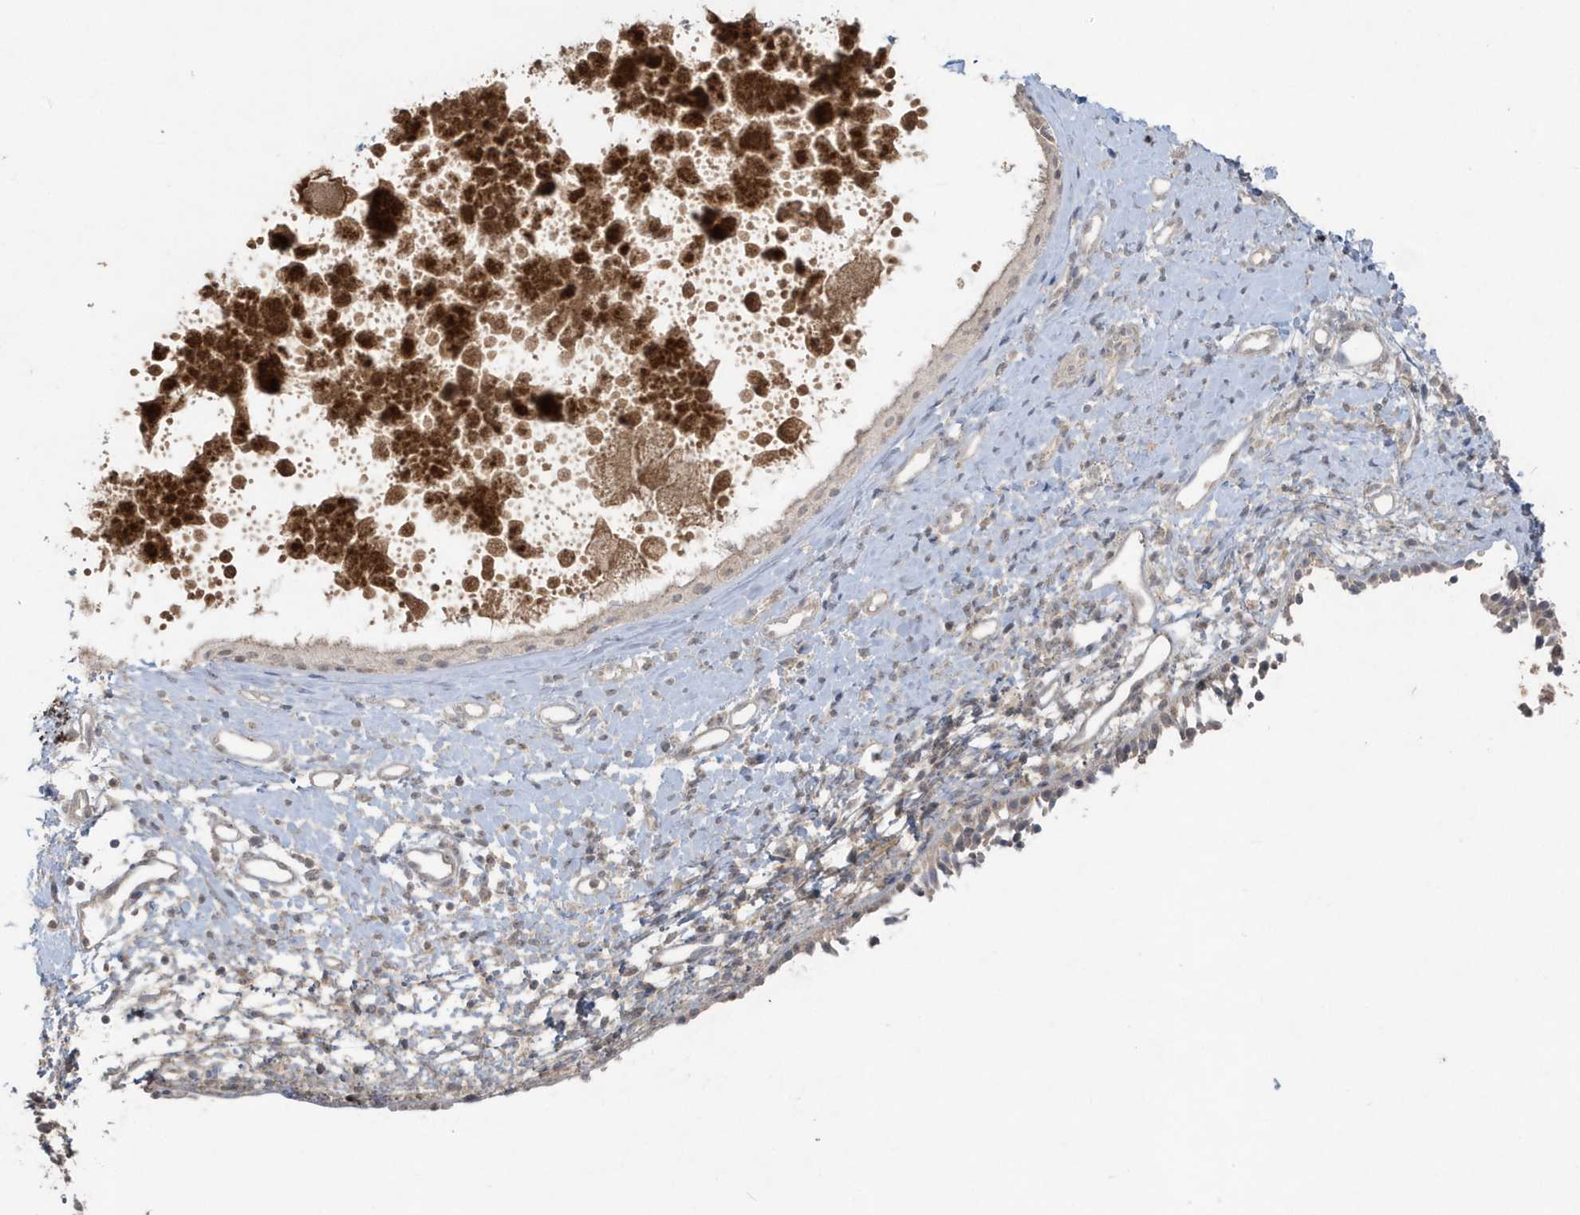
{"staining": {"intensity": "moderate", "quantity": "25%-75%", "location": "cytoplasmic/membranous"}, "tissue": "nasopharynx", "cell_type": "Respiratory epithelial cells", "image_type": "normal", "snomed": [{"axis": "morphology", "description": "Normal tissue, NOS"}, {"axis": "topography", "description": "Nasopharynx"}], "caption": "About 25%-75% of respiratory epithelial cells in benign human nasopharynx reveal moderate cytoplasmic/membranous protein staining as visualized by brown immunohistochemical staining.", "gene": "C1RL", "patient": {"sex": "male", "age": 22}}